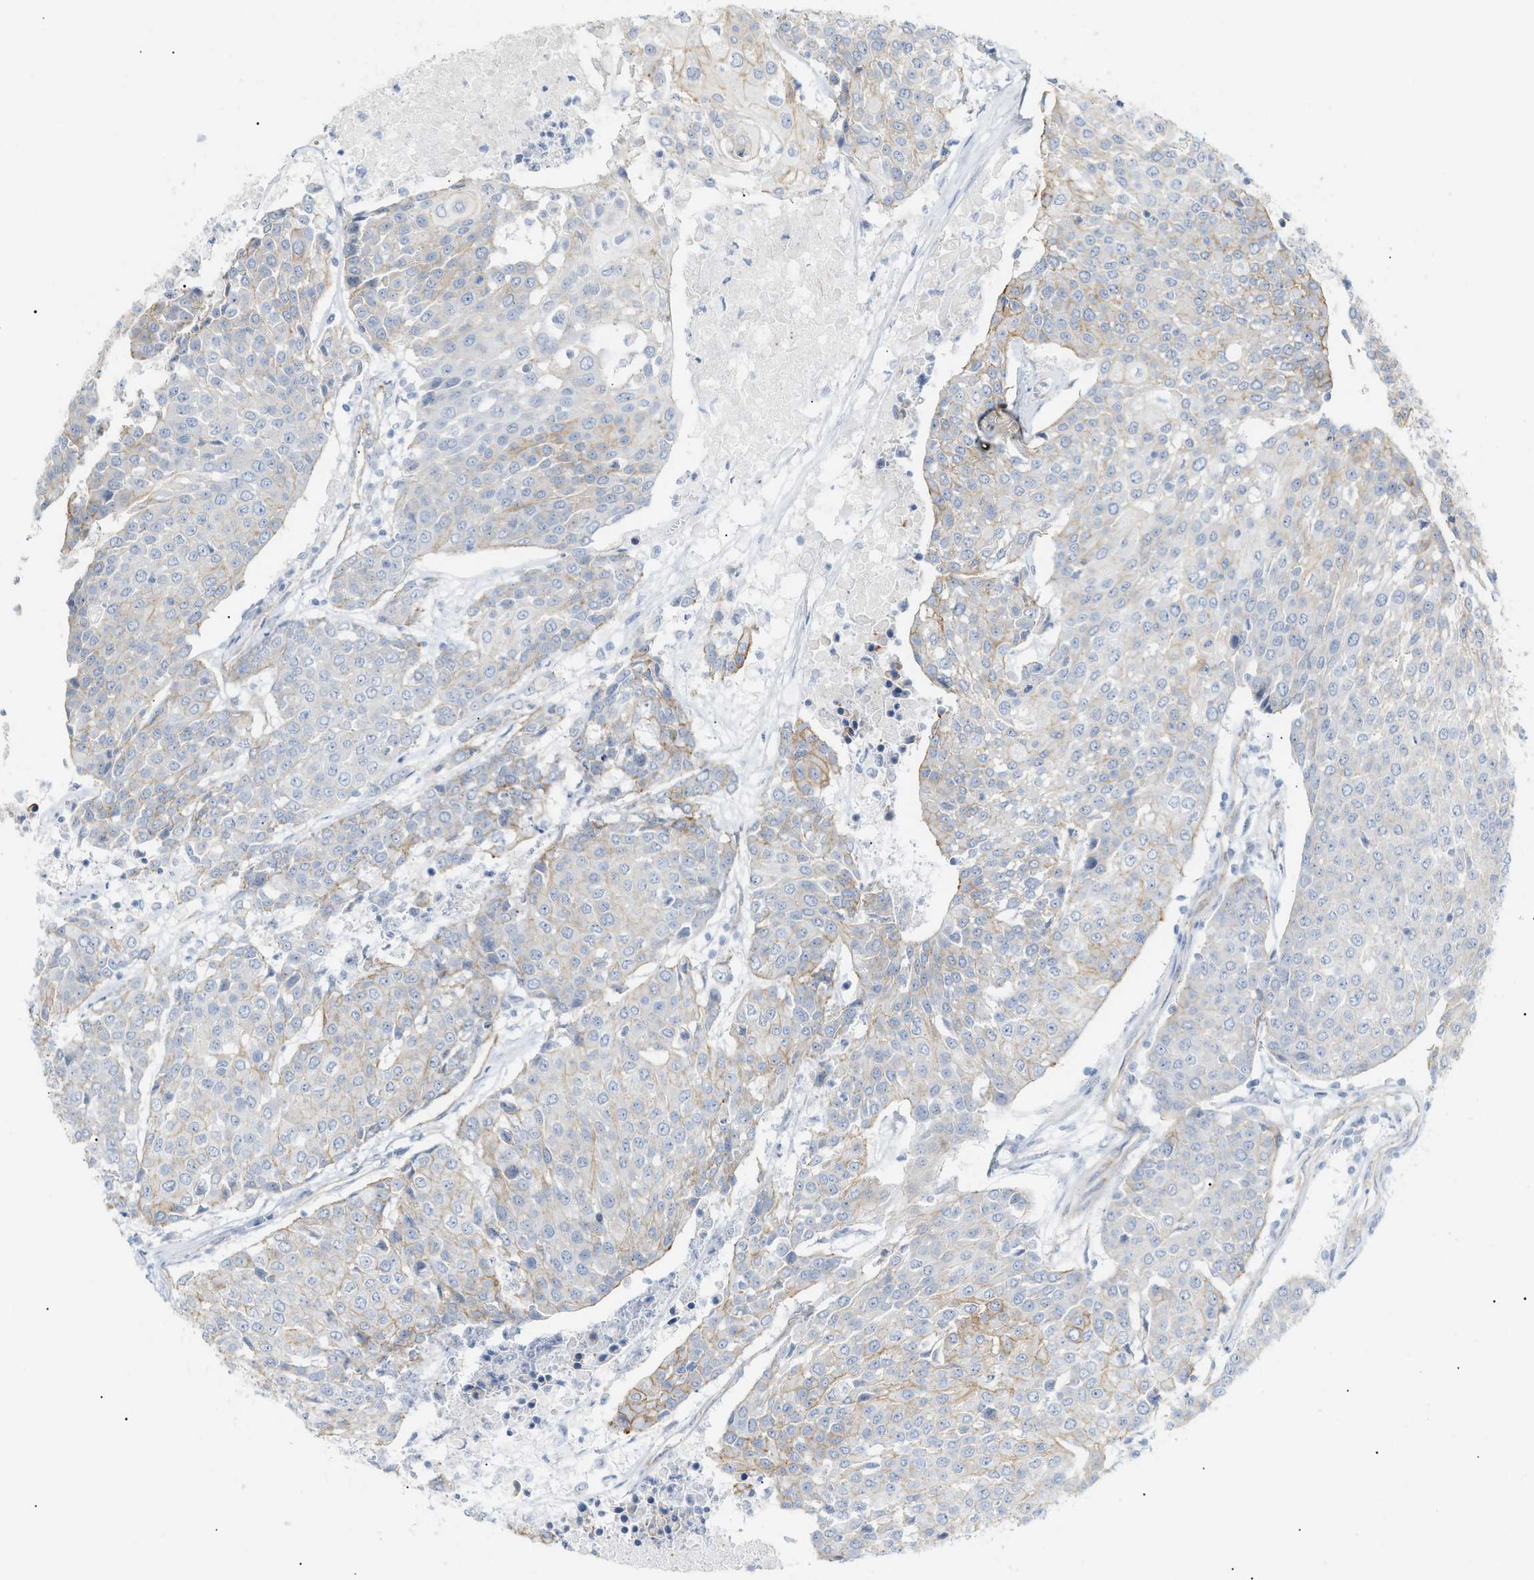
{"staining": {"intensity": "moderate", "quantity": "<25%", "location": "cytoplasmic/membranous"}, "tissue": "urothelial cancer", "cell_type": "Tumor cells", "image_type": "cancer", "snomed": [{"axis": "morphology", "description": "Urothelial carcinoma, High grade"}, {"axis": "topography", "description": "Urinary bladder"}], "caption": "This histopathology image displays urothelial cancer stained with immunohistochemistry (IHC) to label a protein in brown. The cytoplasmic/membranous of tumor cells show moderate positivity for the protein. Nuclei are counter-stained blue.", "gene": "ZFHX2", "patient": {"sex": "female", "age": 85}}